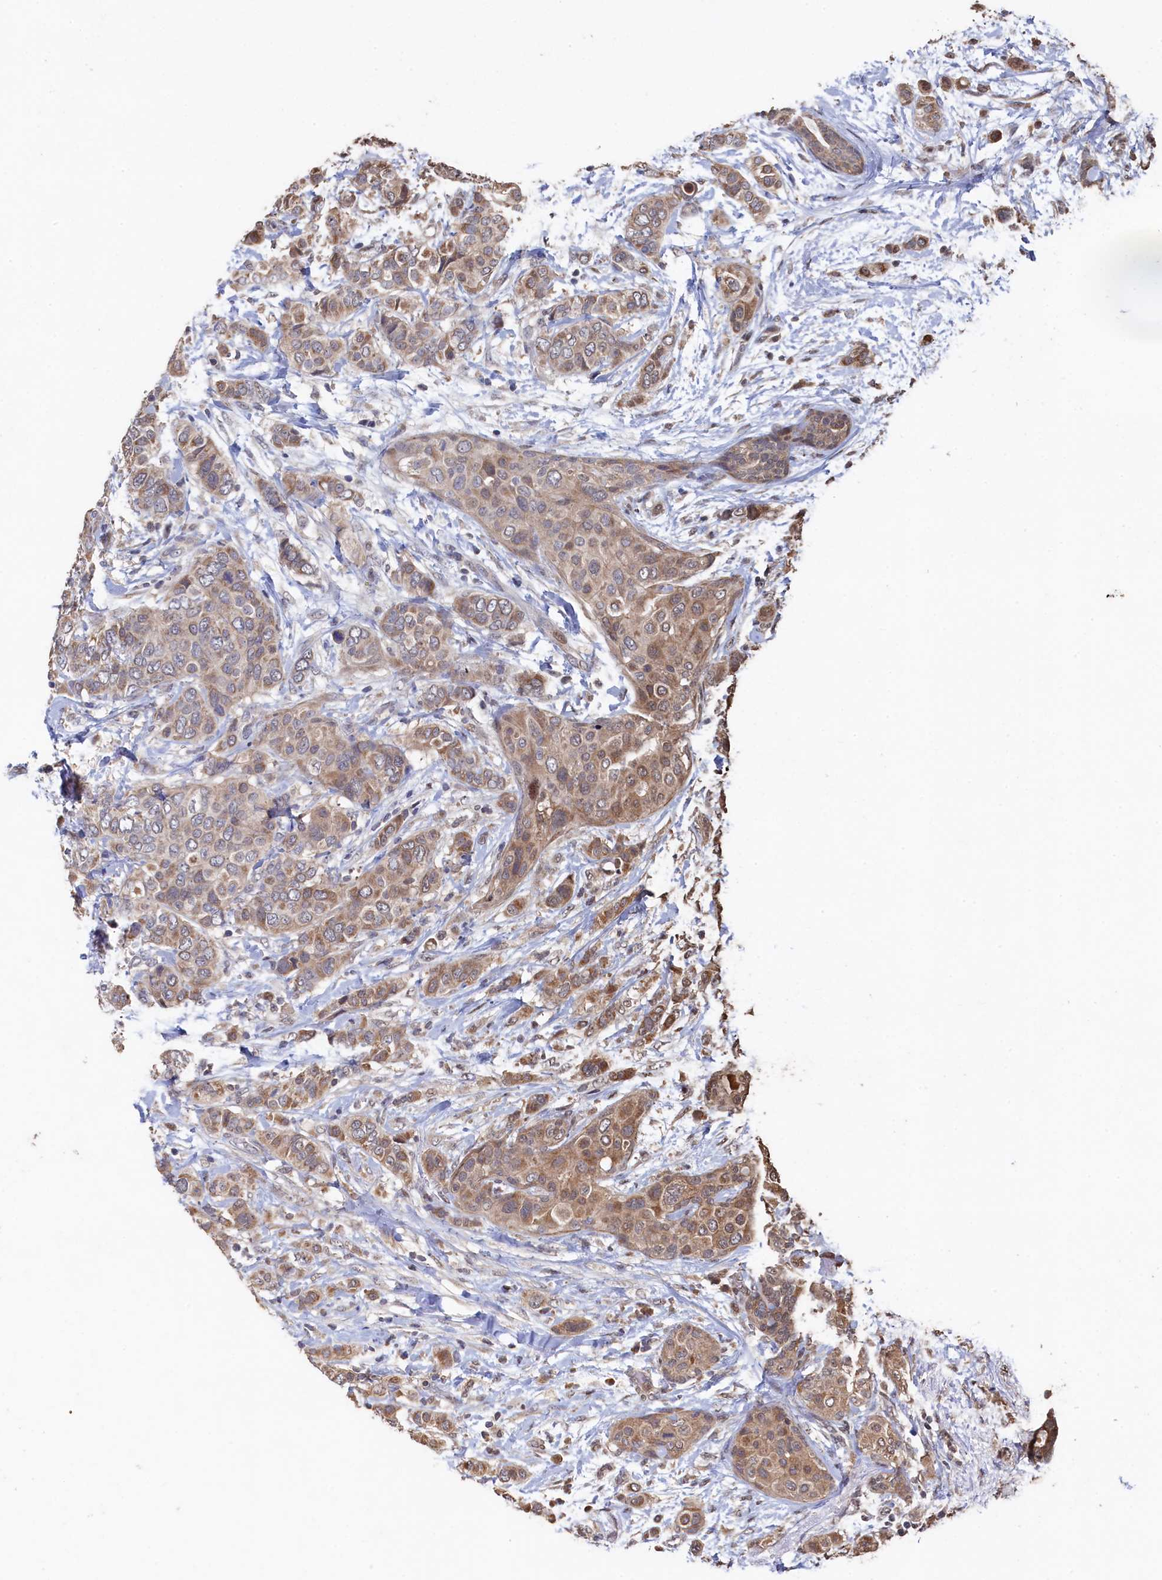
{"staining": {"intensity": "weak", "quantity": ">75%", "location": "cytoplasmic/membranous"}, "tissue": "breast cancer", "cell_type": "Tumor cells", "image_type": "cancer", "snomed": [{"axis": "morphology", "description": "Lobular carcinoma"}, {"axis": "topography", "description": "Breast"}], "caption": "Breast cancer (lobular carcinoma) tissue reveals weak cytoplasmic/membranous staining in approximately >75% of tumor cells", "gene": "PIGN", "patient": {"sex": "female", "age": 51}}